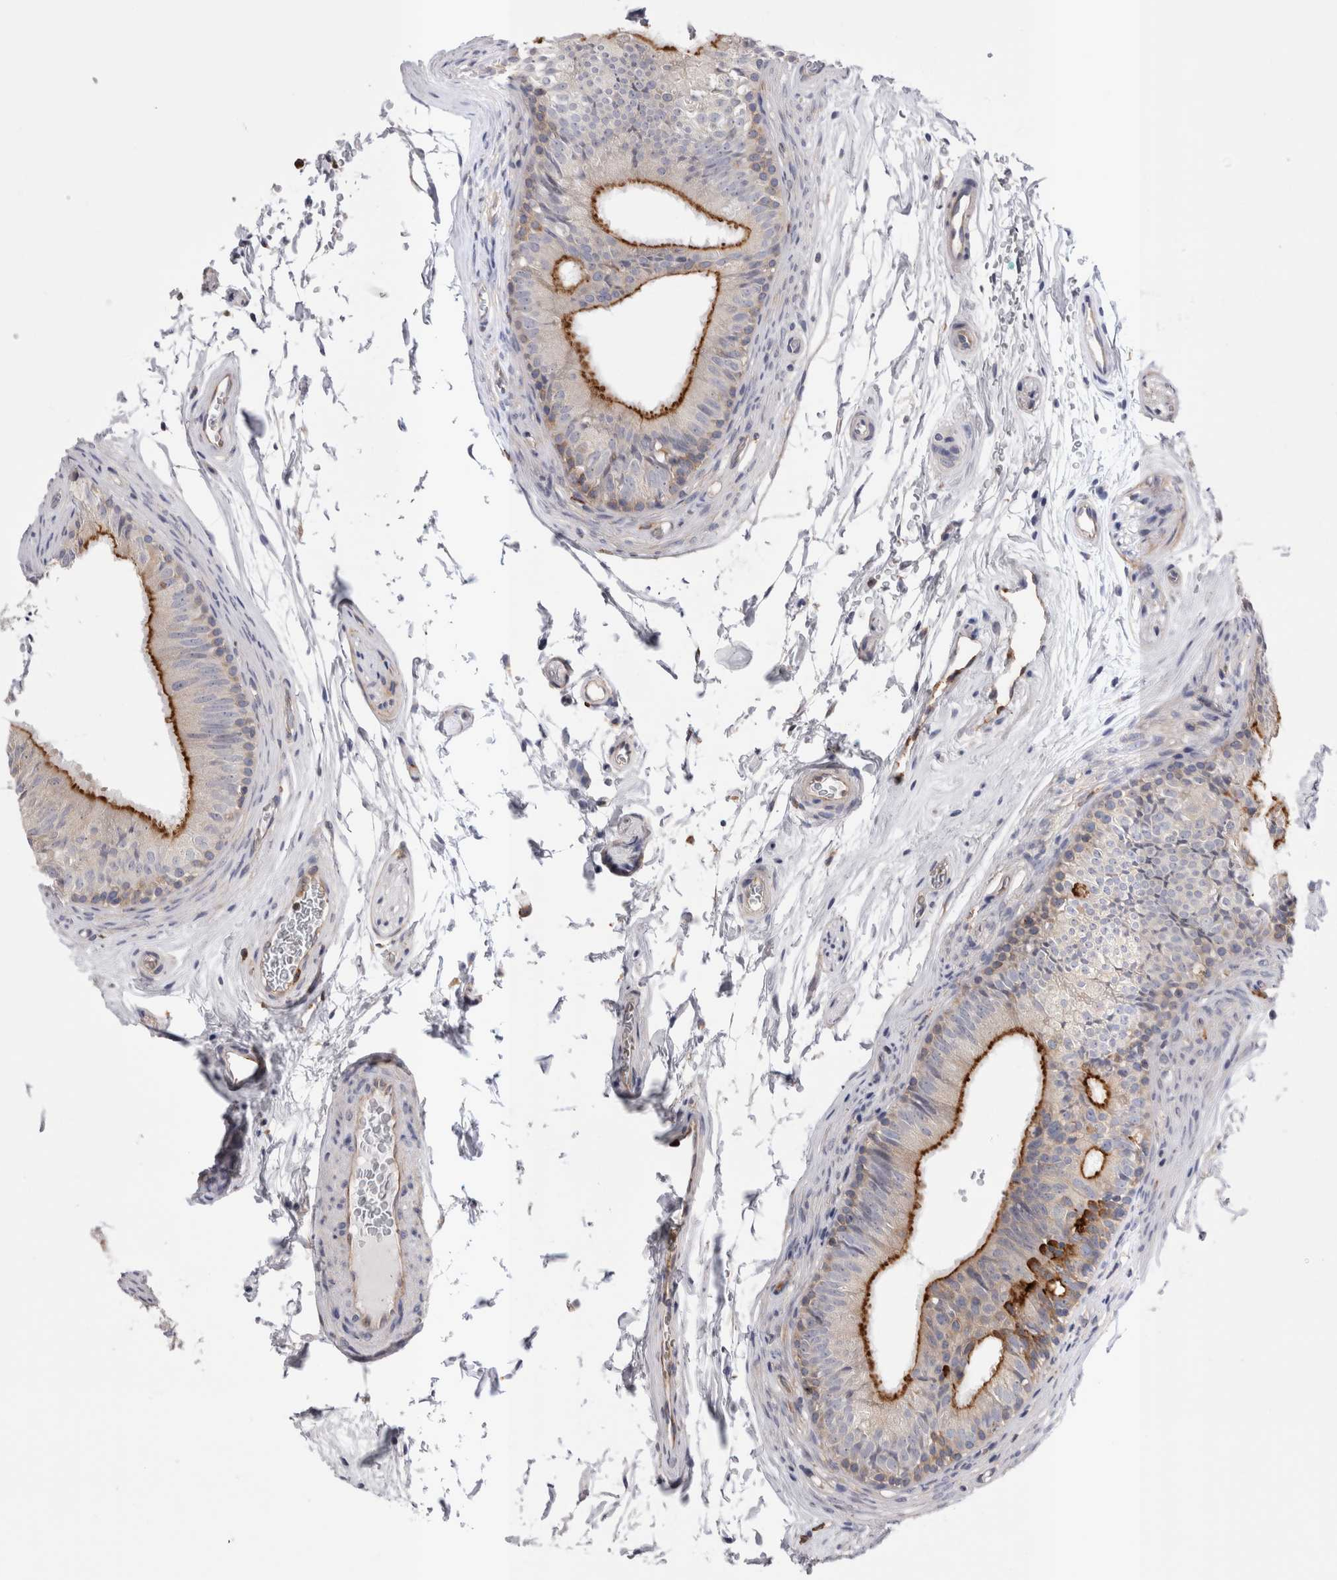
{"staining": {"intensity": "strong", "quantity": "25%-75%", "location": "cytoplasmic/membranous"}, "tissue": "epididymis", "cell_type": "Glandular cells", "image_type": "normal", "snomed": [{"axis": "morphology", "description": "Normal tissue, NOS"}, {"axis": "topography", "description": "Epididymis"}], "caption": "IHC image of benign epididymis: epididymis stained using immunohistochemistry (IHC) displays high levels of strong protein expression localized specifically in the cytoplasmic/membranous of glandular cells, appearing as a cytoplasmic/membranous brown color.", "gene": "RAB11FIP1", "patient": {"sex": "male", "age": 36}}